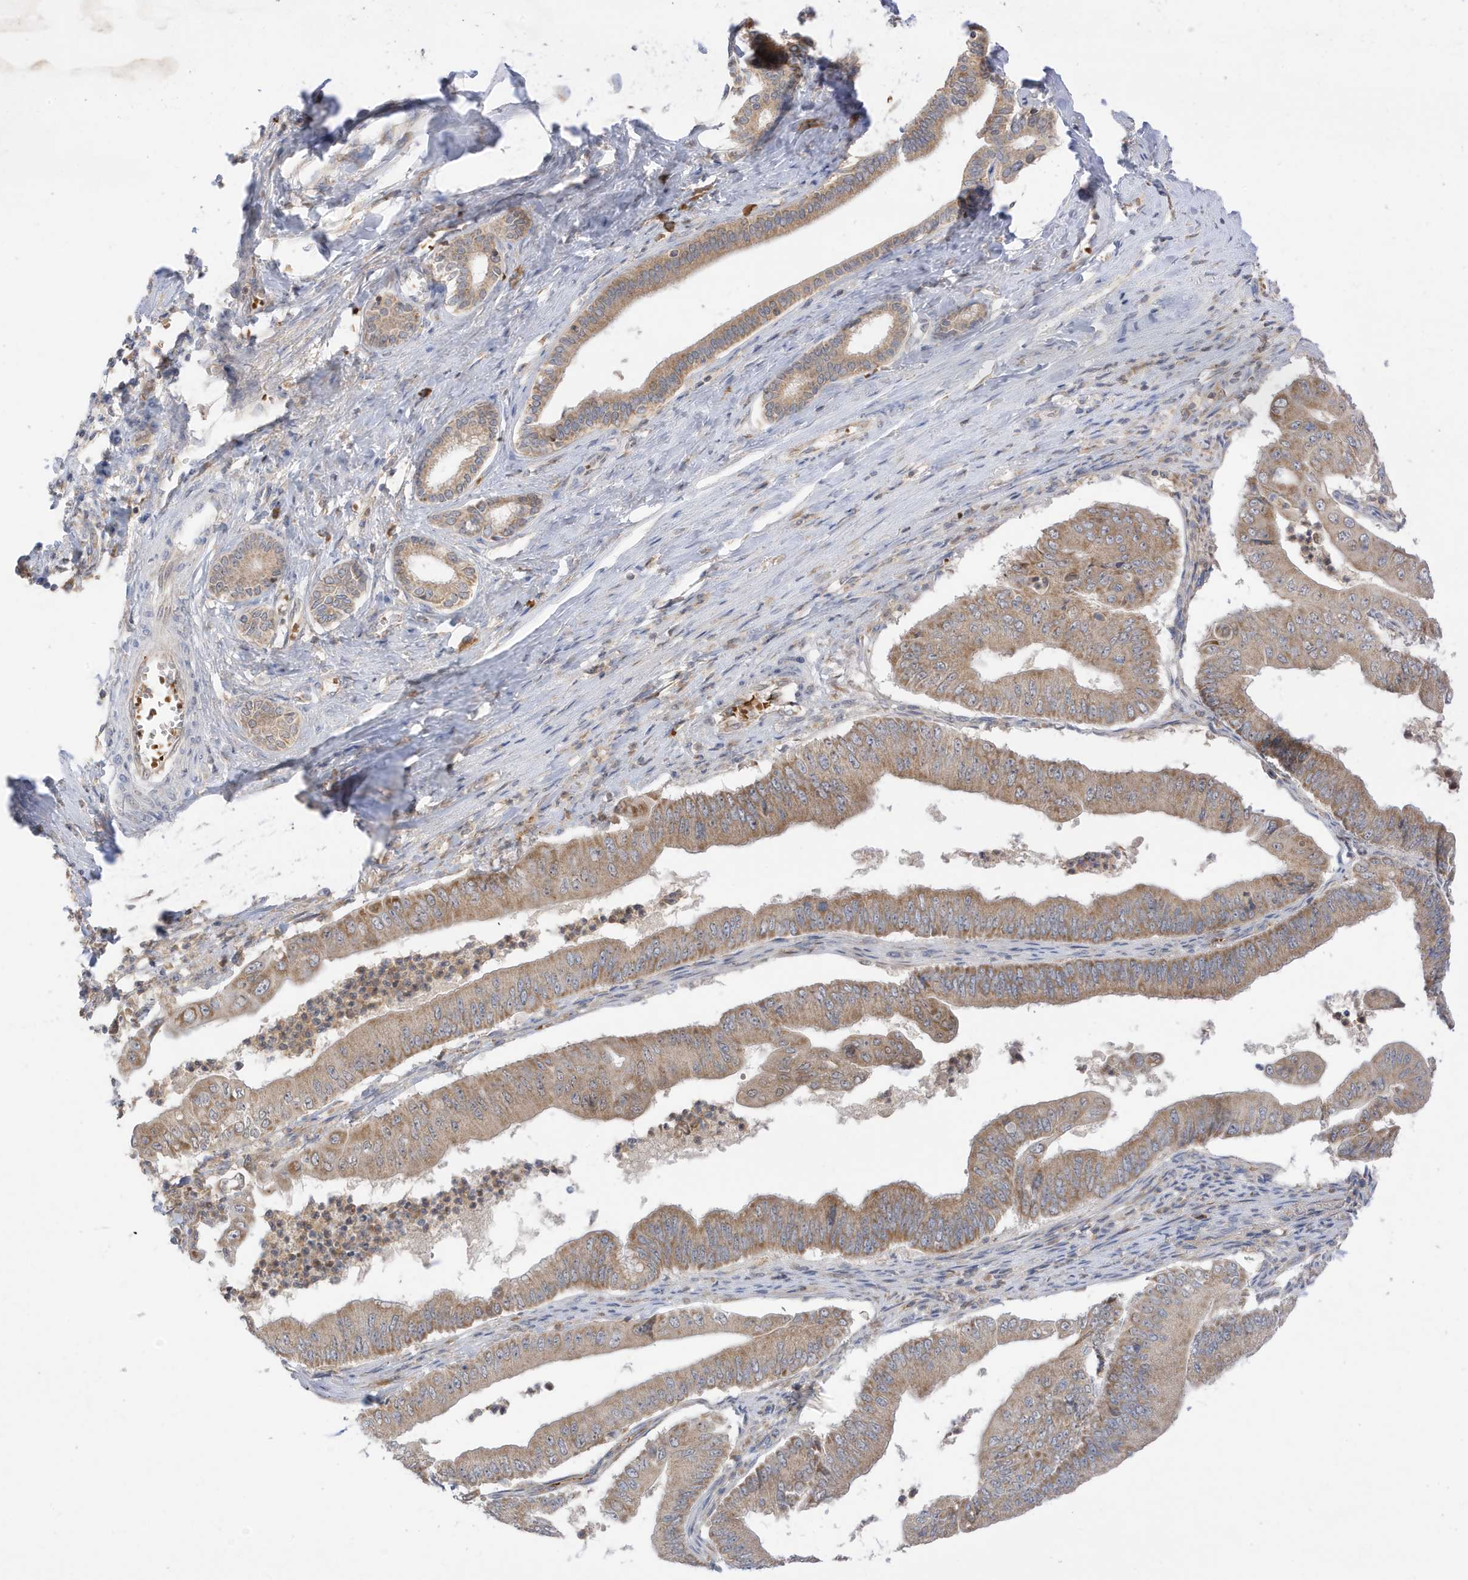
{"staining": {"intensity": "moderate", "quantity": ">75%", "location": "cytoplasmic/membranous"}, "tissue": "pancreatic cancer", "cell_type": "Tumor cells", "image_type": "cancer", "snomed": [{"axis": "morphology", "description": "Adenocarcinoma, NOS"}, {"axis": "topography", "description": "Pancreas"}], "caption": "Pancreatic cancer stained with DAB IHC displays medium levels of moderate cytoplasmic/membranous expression in approximately >75% of tumor cells. (DAB IHC with brightfield microscopy, high magnification).", "gene": "NPPC", "patient": {"sex": "female", "age": 77}}